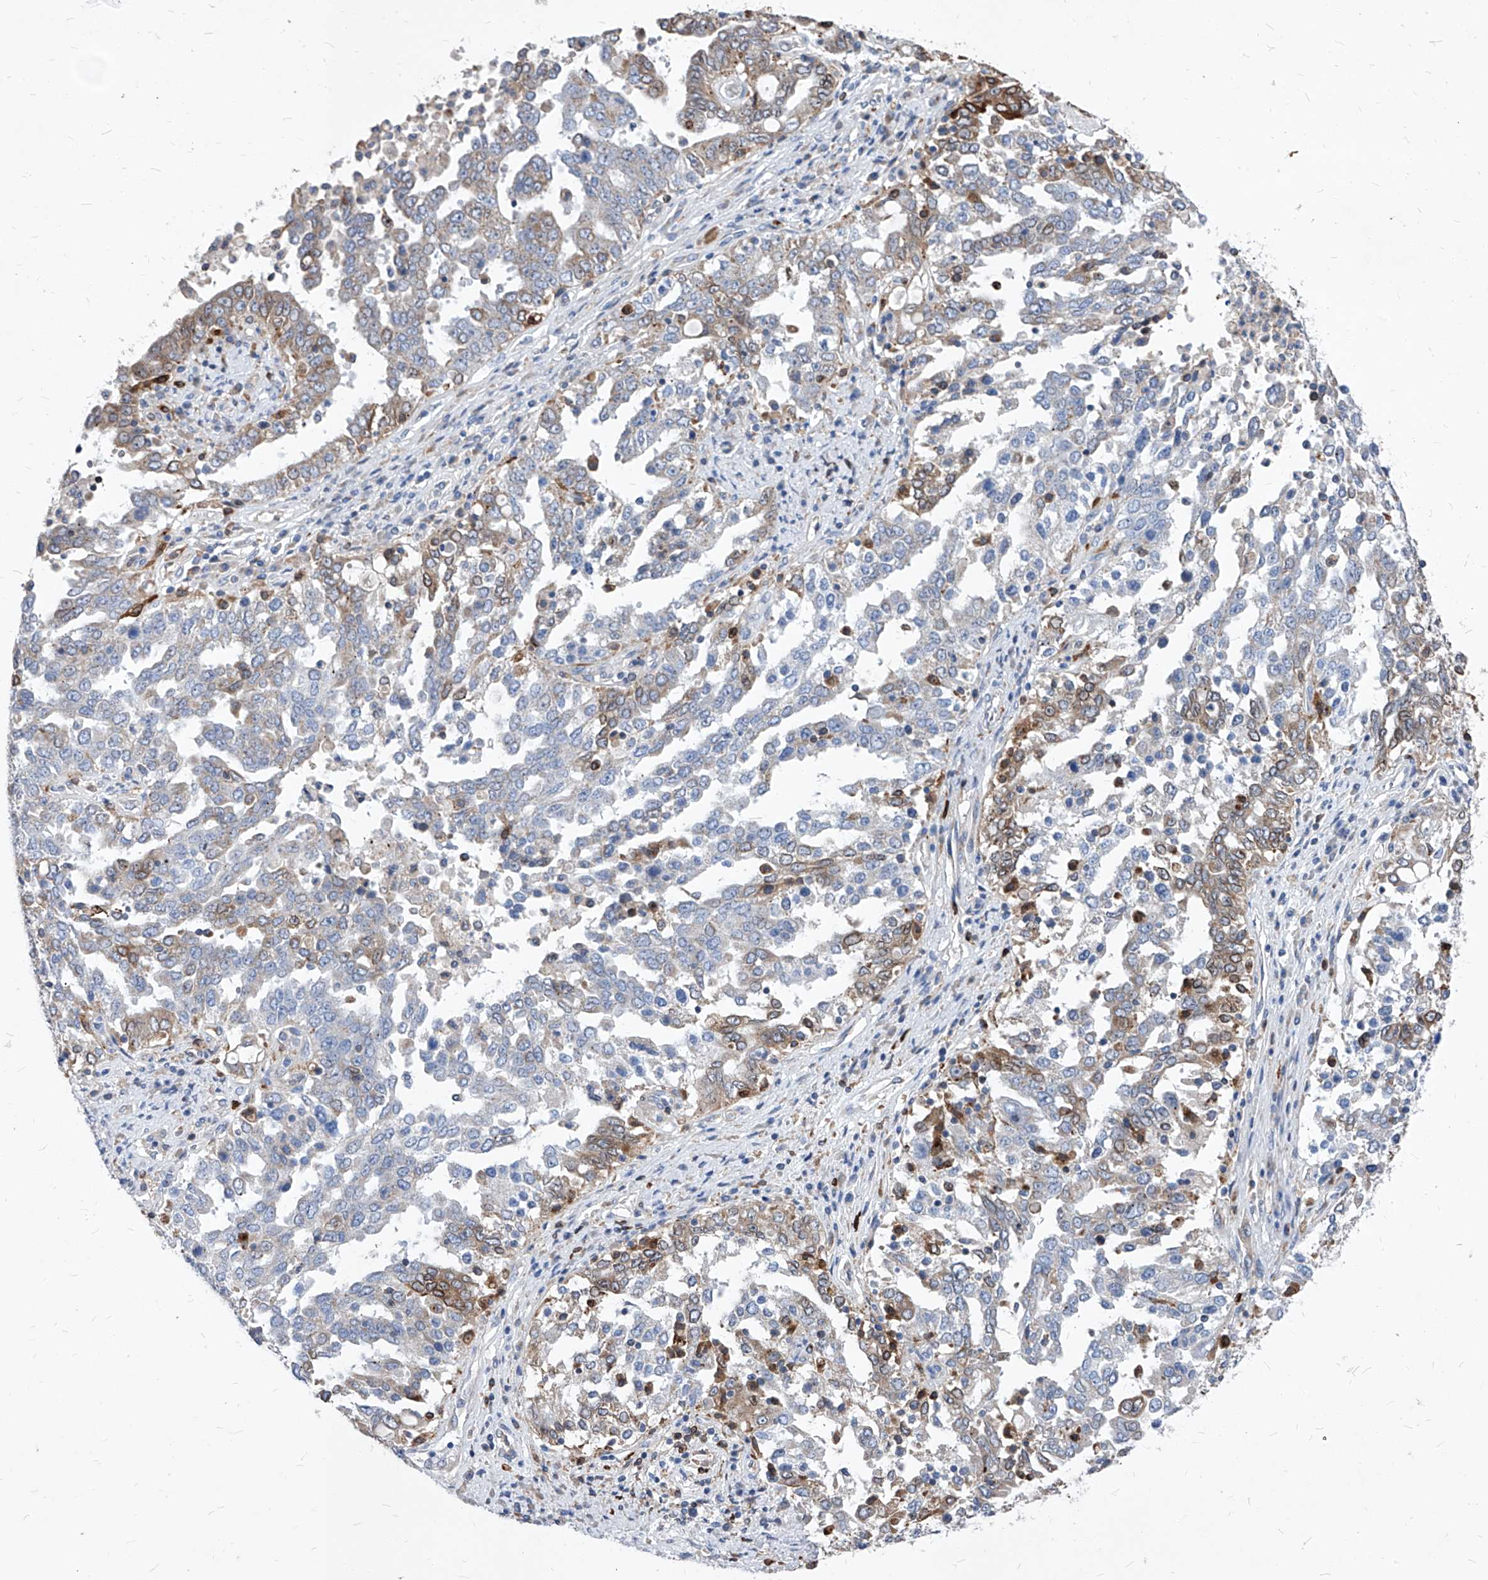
{"staining": {"intensity": "moderate", "quantity": "<25%", "location": "cytoplasmic/membranous"}, "tissue": "ovarian cancer", "cell_type": "Tumor cells", "image_type": "cancer", "snomed": [{"axis": "morphology", "description": "Carcinoma, endometroid"}, {"axis": "topography", "description": "Ovary"}], "caption": "About <25% of tumor cells in human ovarian cancer (endometroid carcinoma) display moderate cytoplasmic/membranous protein expression as visualized by brown immunohistochemical staining.", "gene": "UBOX5", "patient": {"sex": "female", "age": 62}}